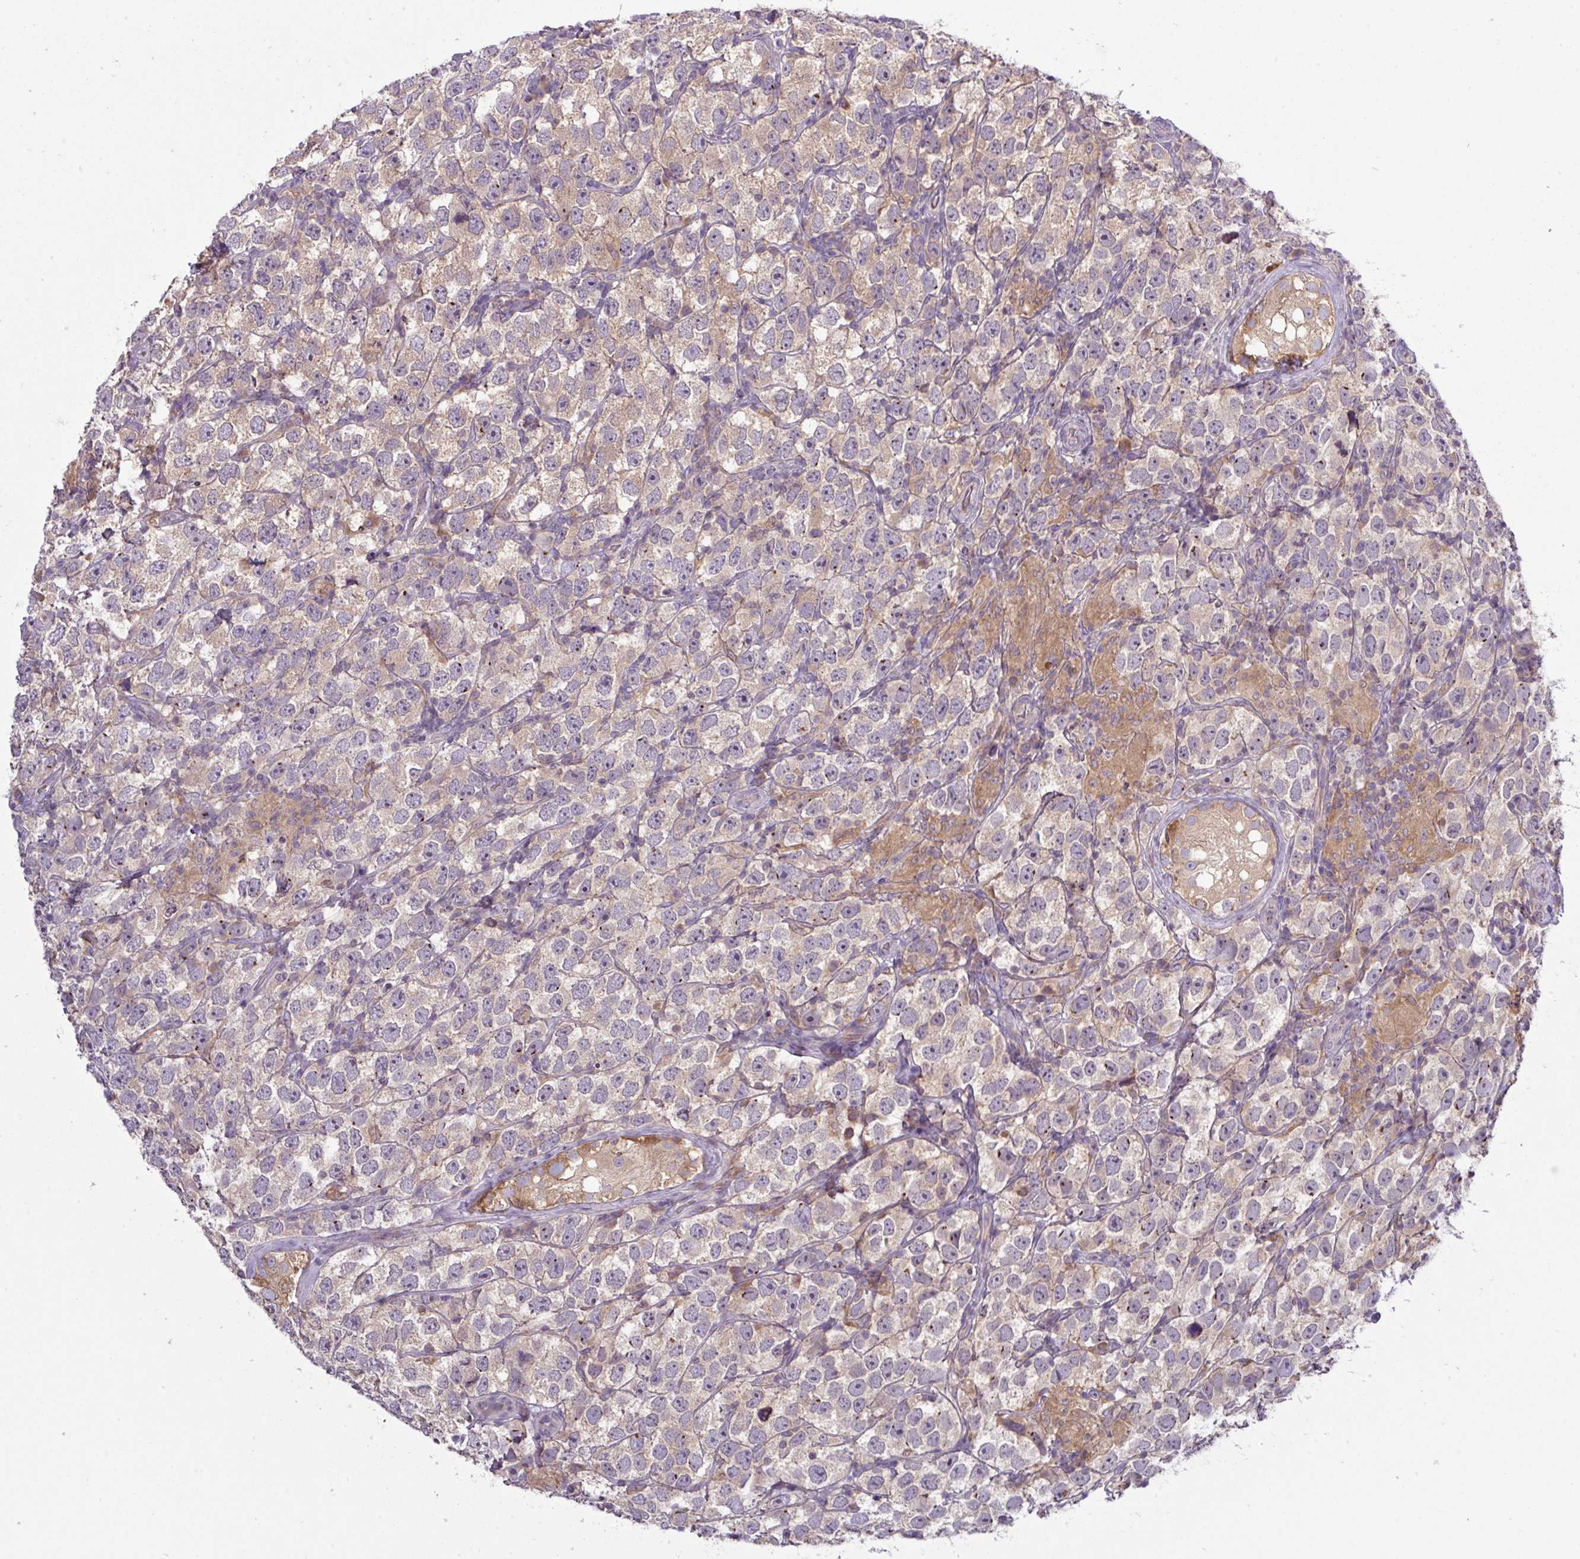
{"staining": {"intensity": "weak", "quantity": ">75%", "location": "cytoplasmic/membranous"}, "tissue": "testis cancer", "cell_type": "Tumor cells", "image_type": "cancer", "snomed": [{"axis": "morphology", "description": "Seminoma, NOS"}, {"axis": "topography", "description": "Testis"}], "caption": "A photomicrograph showing weak cytoplasmic/membranous expression in about >75% of tumor cells in seminoma (testis), as visualized by brown immunohistochemical staining.", "gene": "TMEM62", "patient": {"sex": "male", "age": 26}}